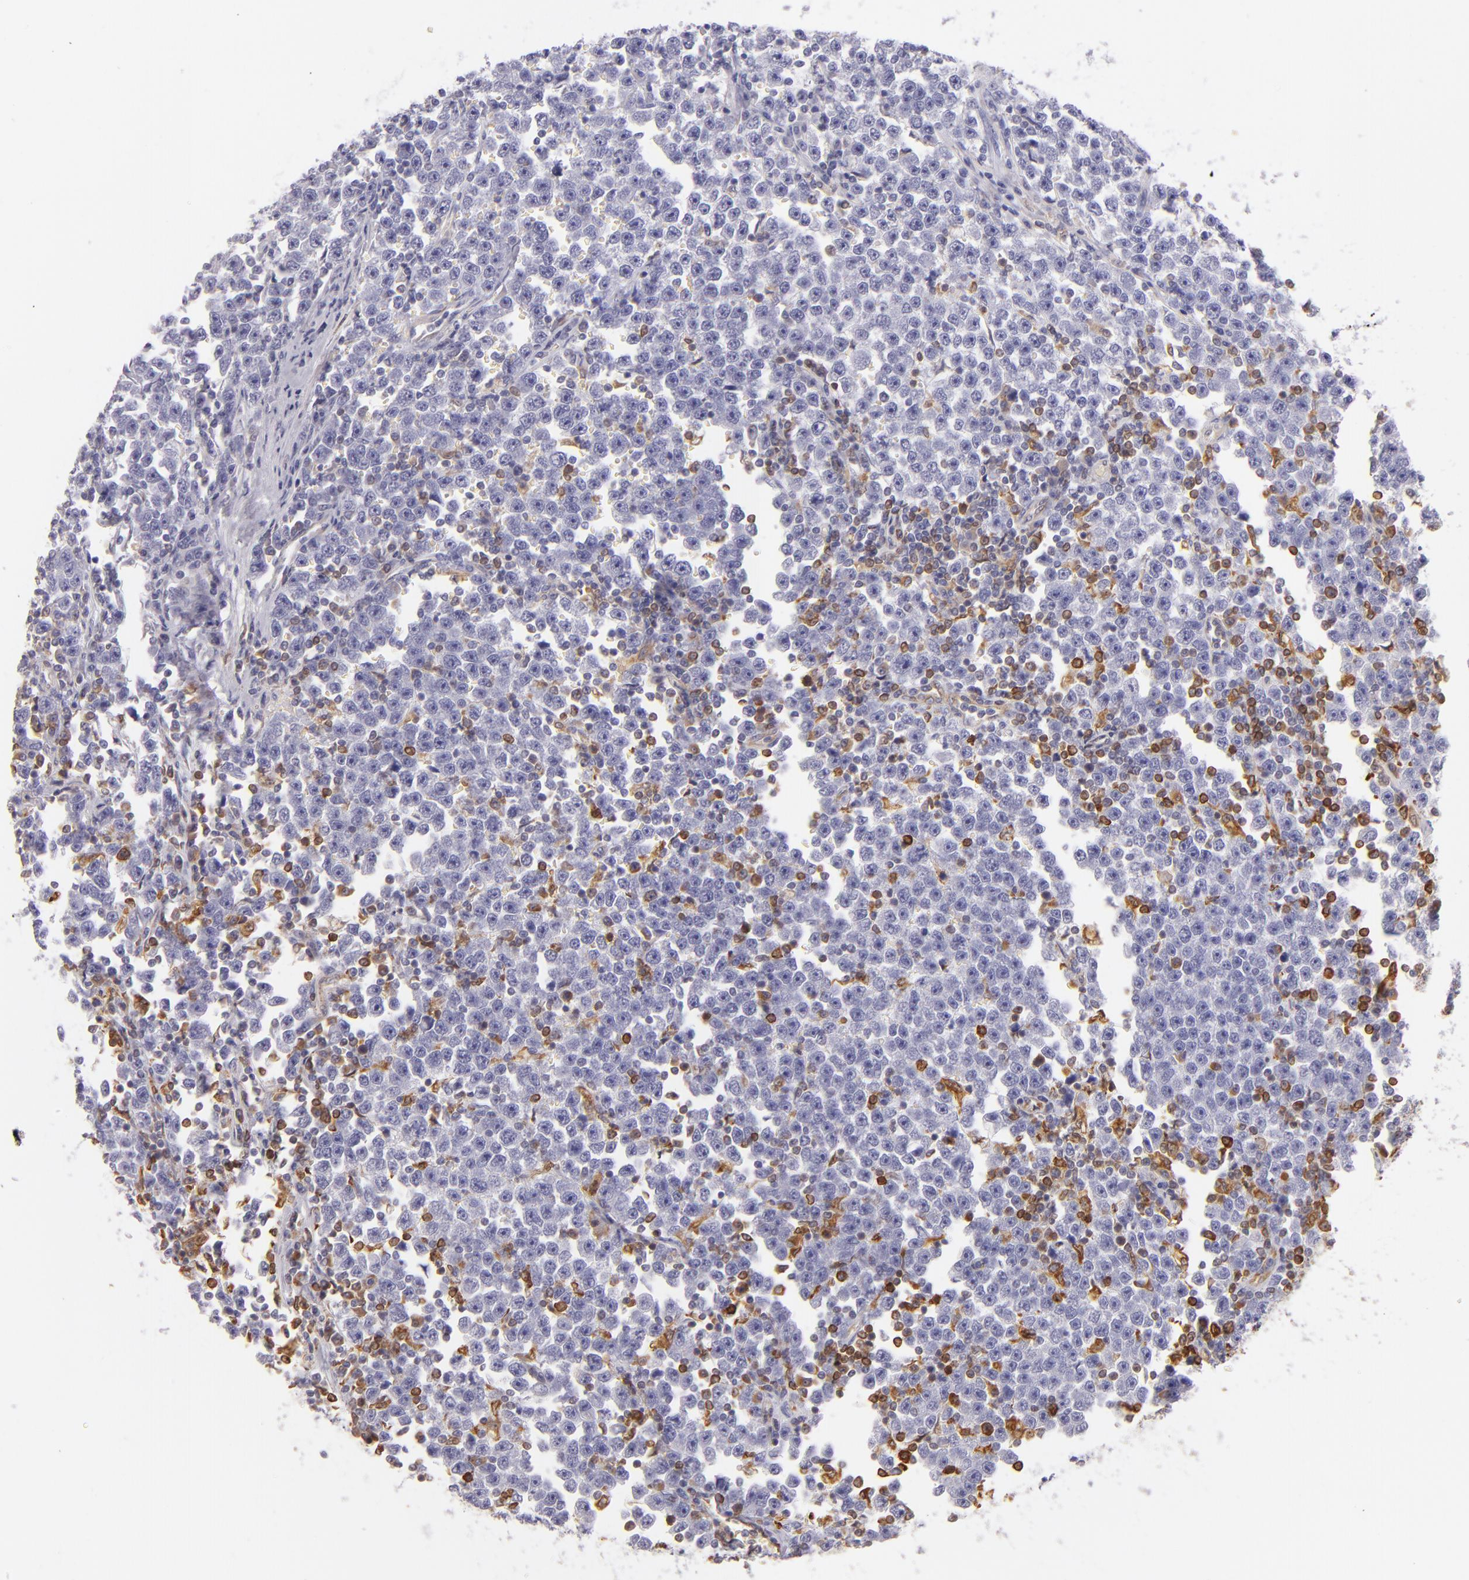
{"staining": {"intensity": "negative", "quantity": "none", "location": "none"}, "tissue": "testis cancer", "cell_type": "Tumor cells", "image_type": "cancer", "snomed": [{"axis": "morphology", "description": "Seminoma, NOS"}, {"axis": "topography", "description": "Testis"}], "caption": "Tumor cells show no significant staining in testis cancer (seminoma).", "gene": "CD74", "patient": {"sex": "male", "age": 43}}